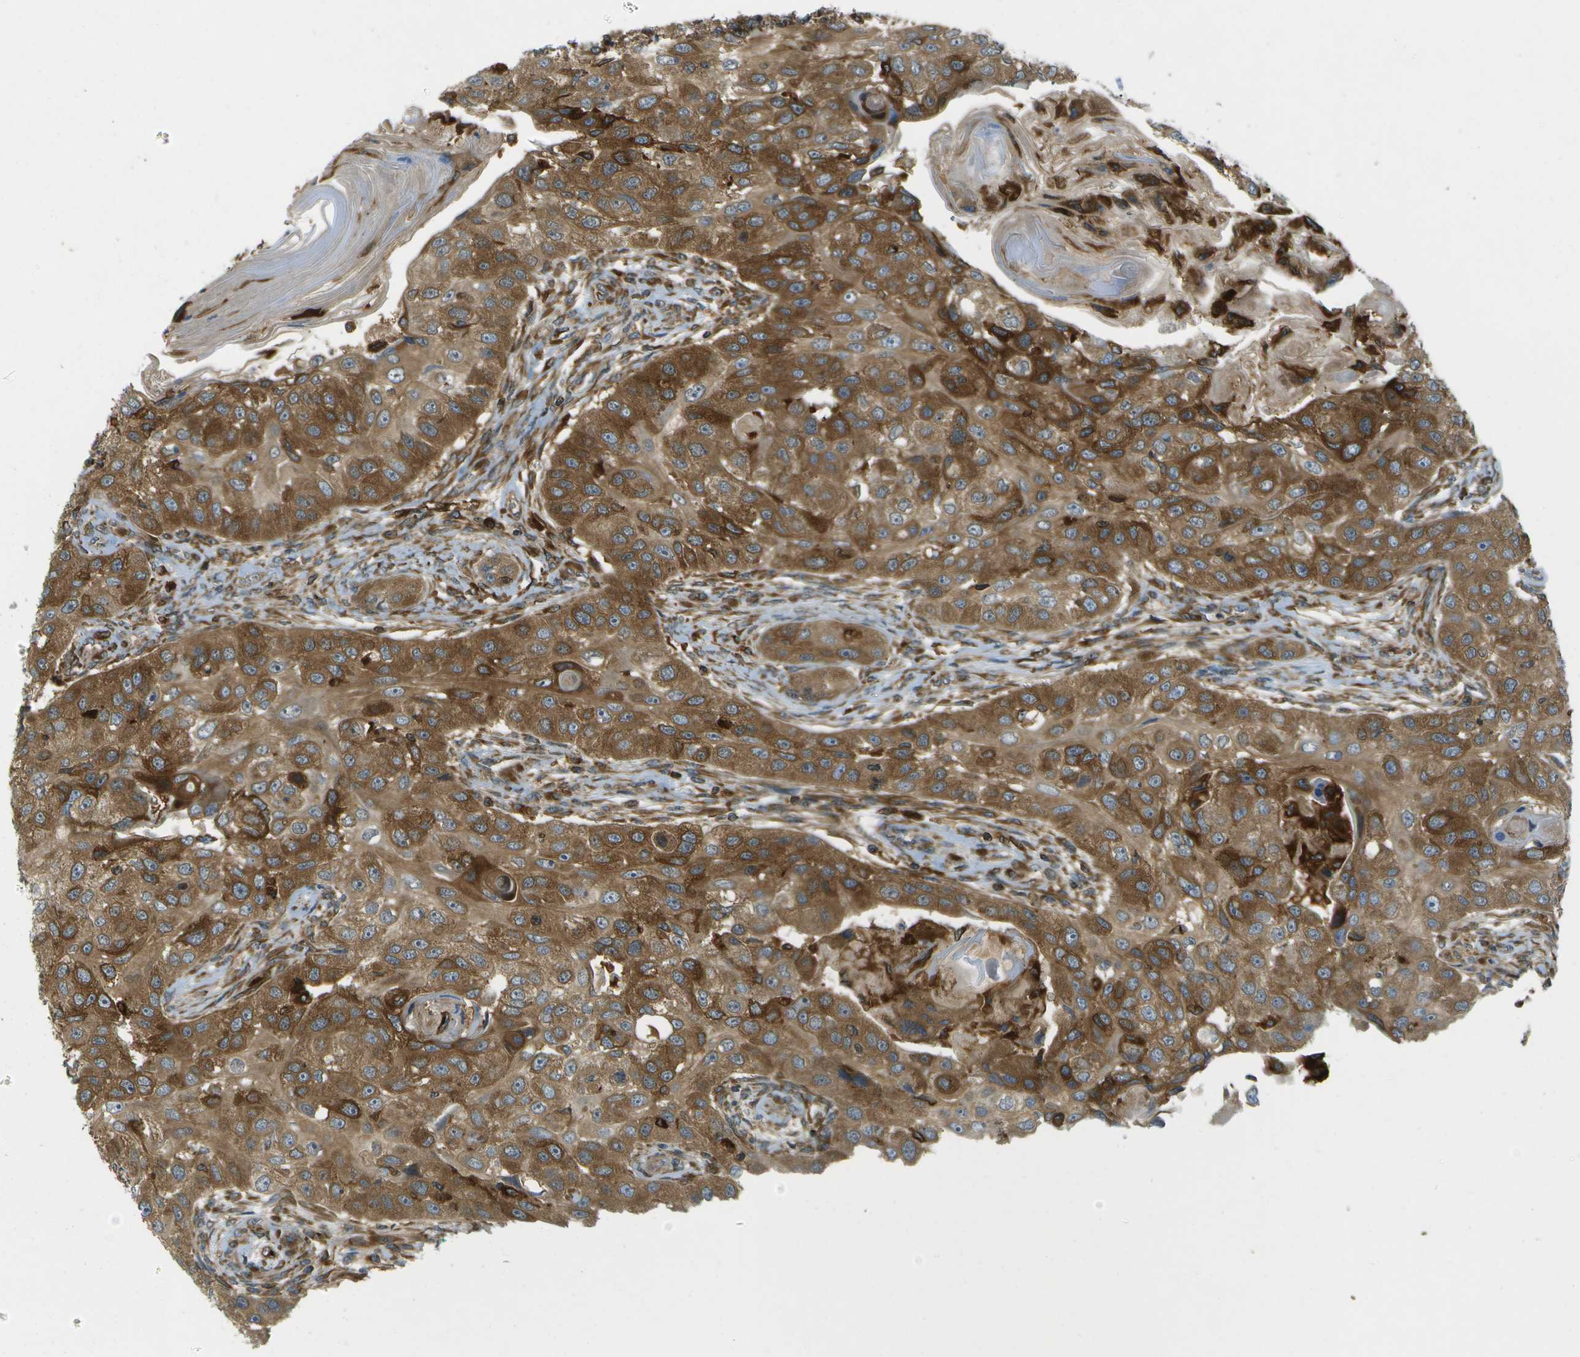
{"staining": {"intensity": "moderate", "quantity": ">75%", "location": "cytoplasmic/membranous"}, "tissue": "head and neck cancer", "cell_type": "Tumor cells", "image_type": "cancer", "snomed": [{"axis": "morphology", "description": "Normal tissue, NOS"}, {"axis": "morphology", "description": "Squamous cell carcinoma, NOS"}, {"axis": "topography", "description": "Skeletal muscle"}, {"axis": "topography", "description": "Head-Neck"}], "caption": "Moderate cytoplasmic/membranous protein expression is seen in about >75% of tumor cells in head and neck squamous cell carcinoma. The staining was performed using DAB to visualize the protein expression in brown, while the nuclei were stained in blue with hematoxylin (Magnification: 20x).", "gene": "TMTC1", "patient": {"sex": "male", "age": 51}}